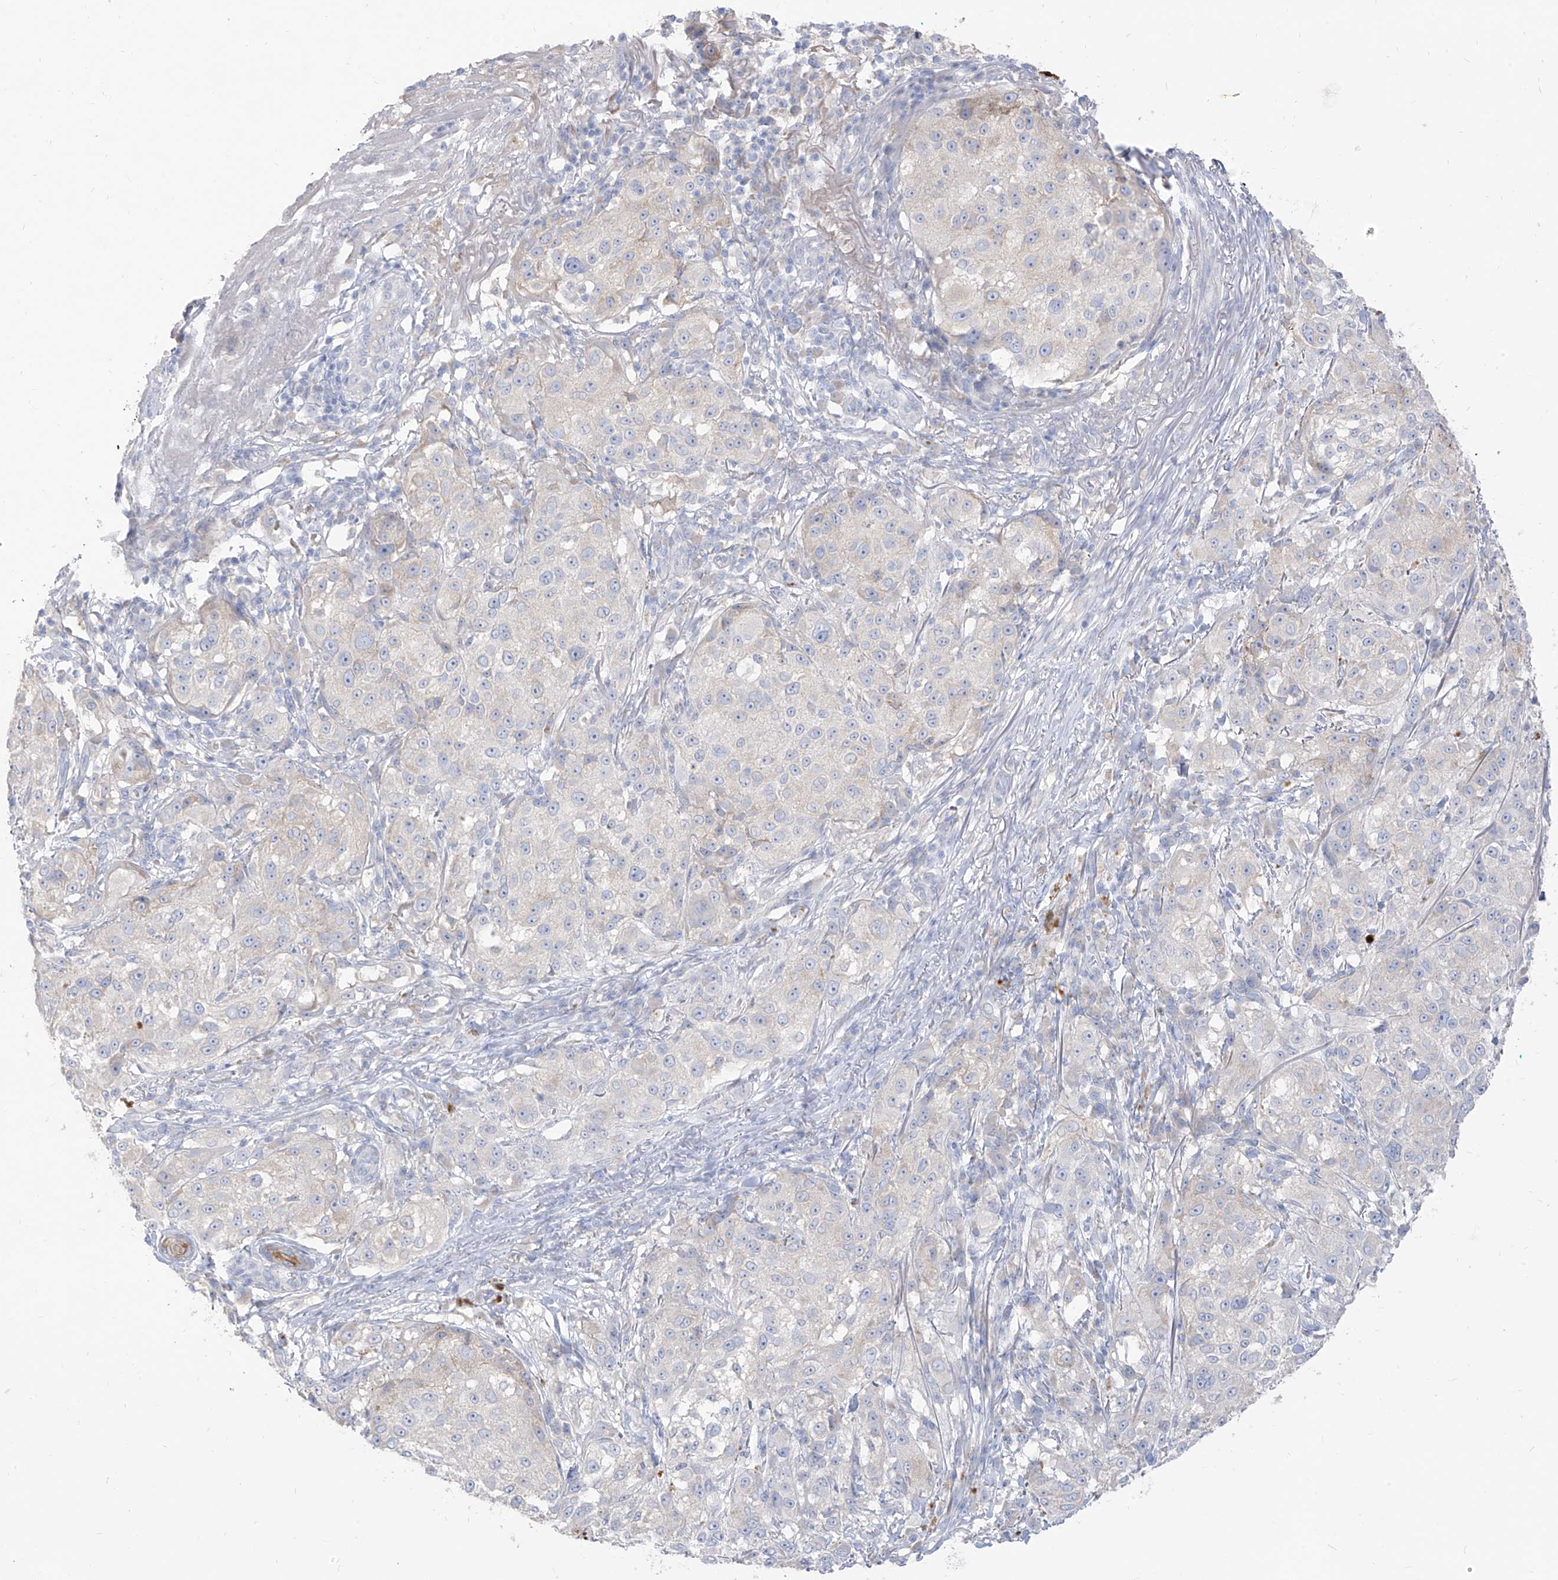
{"staining": {"intensity": "negative", "quantity": "none", "location": "none"}, "tissue": "melanoma", "cell_type": "Tumor cells", "image_type": "cancer", "snomed": [{"axis": "morphology", "description": "Necrosis, NOS"}, {"axis": "morphology", "description": "Malignant melanoma, NOS"}, {"axis": "topography", "description": "Skin"}], "caption": "IHC histopathology image of human melanoma stained for a protein (brown), which displays no positivity in tumor cells.", "gene": "ARHGEF40", "patient": {"sex": "female", "age": 87}}